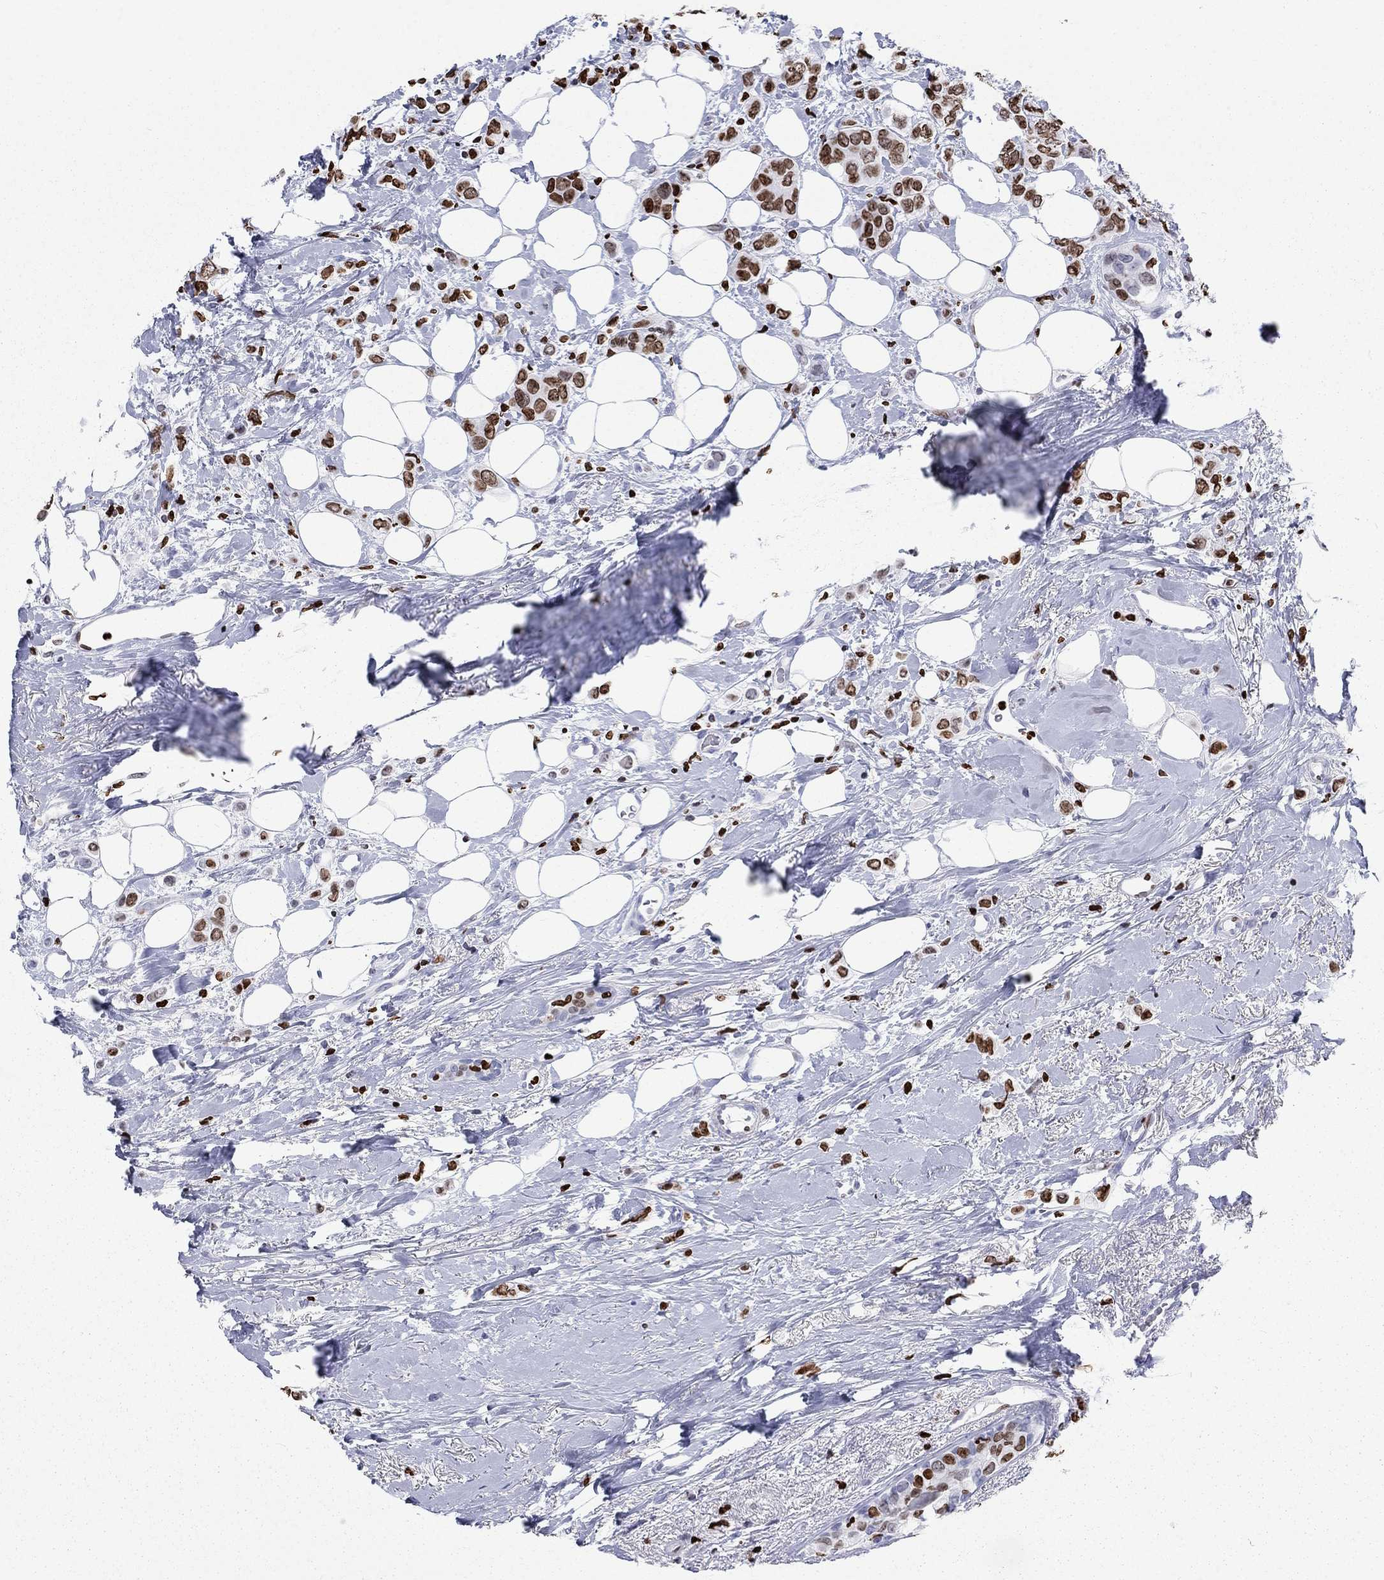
{"staining": {"intensity": "strong", "quantity": "25%-75%", "location": "nuclear"}, "tissue": "breast cancer", "cell_type": "Tumor cells", "image_type": "cancer", "snomed": [{"axis": "morphology", "description": "Lobular carcinoma"}, {"axis": "topography", "description": "Breast"}], "caption": "The photomicrograph shows immunohistochemical staining of breast cancer. There is strong nuclear expression is seen in approximately 25%-75% of tumor cells.", "gene": "H1-5", "patient": {"sex": "female", "age": 66}}